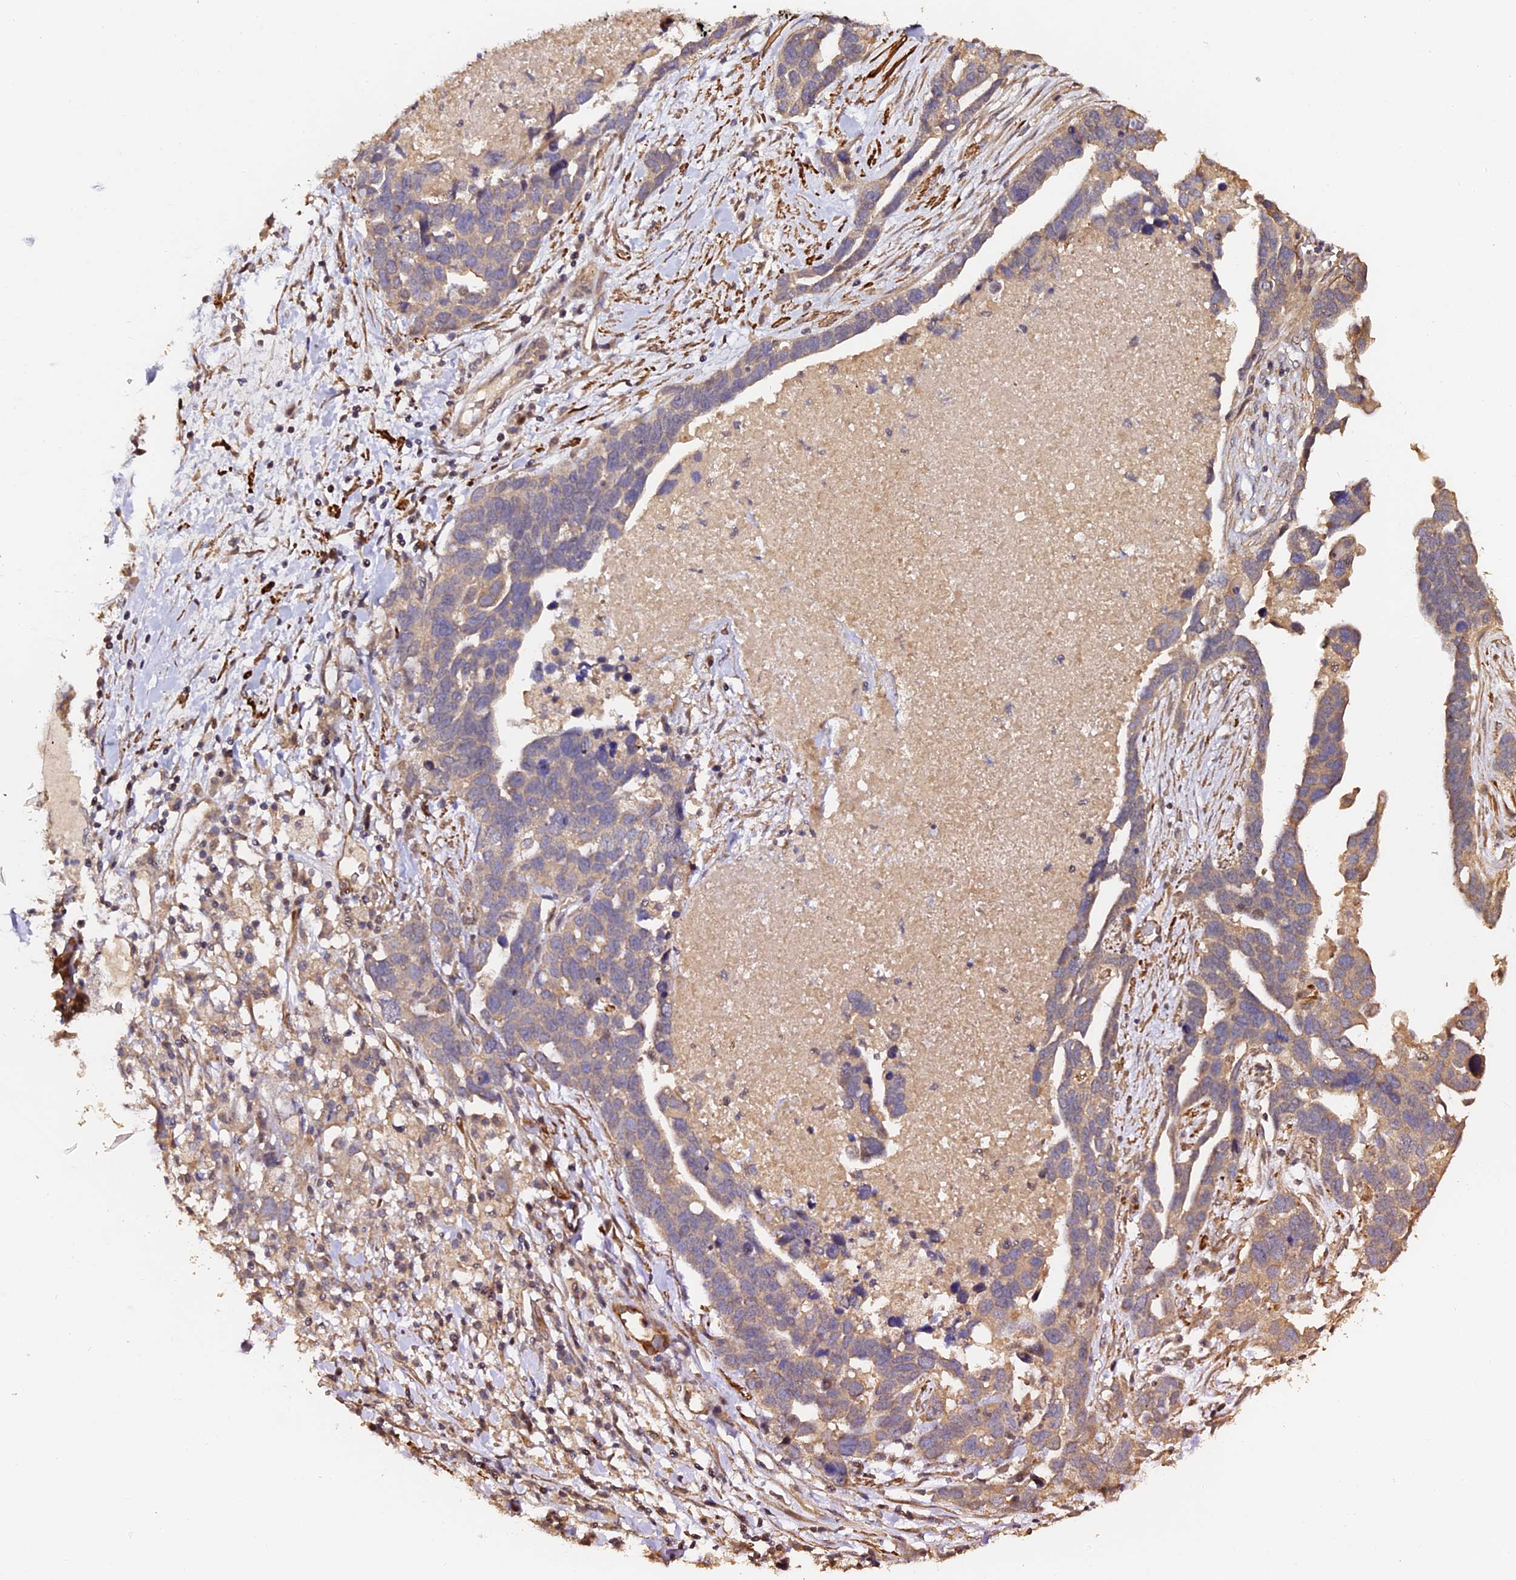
{"staining": {"intensity": "weak", "quantity": ">75%", "location": "cytoplasmic/membranous"}, "tissue": "ovarian cancer", "cell_type": "Tumor cells", "image_type": "cancer", "snomed": [{"axis": "morphology", "description": "Cystadenocarcinoma, serous, NOS"}, {"axis": "topography", "description": "Ovary"}], "caption": "Protein staining of ovarian cancer tissue demonstrates weak cytoplasmic/membranous positivity in approximately >75% of tumor cells.", "gene": "TDO2", "patient": {"sex": "female", "age": 54}}